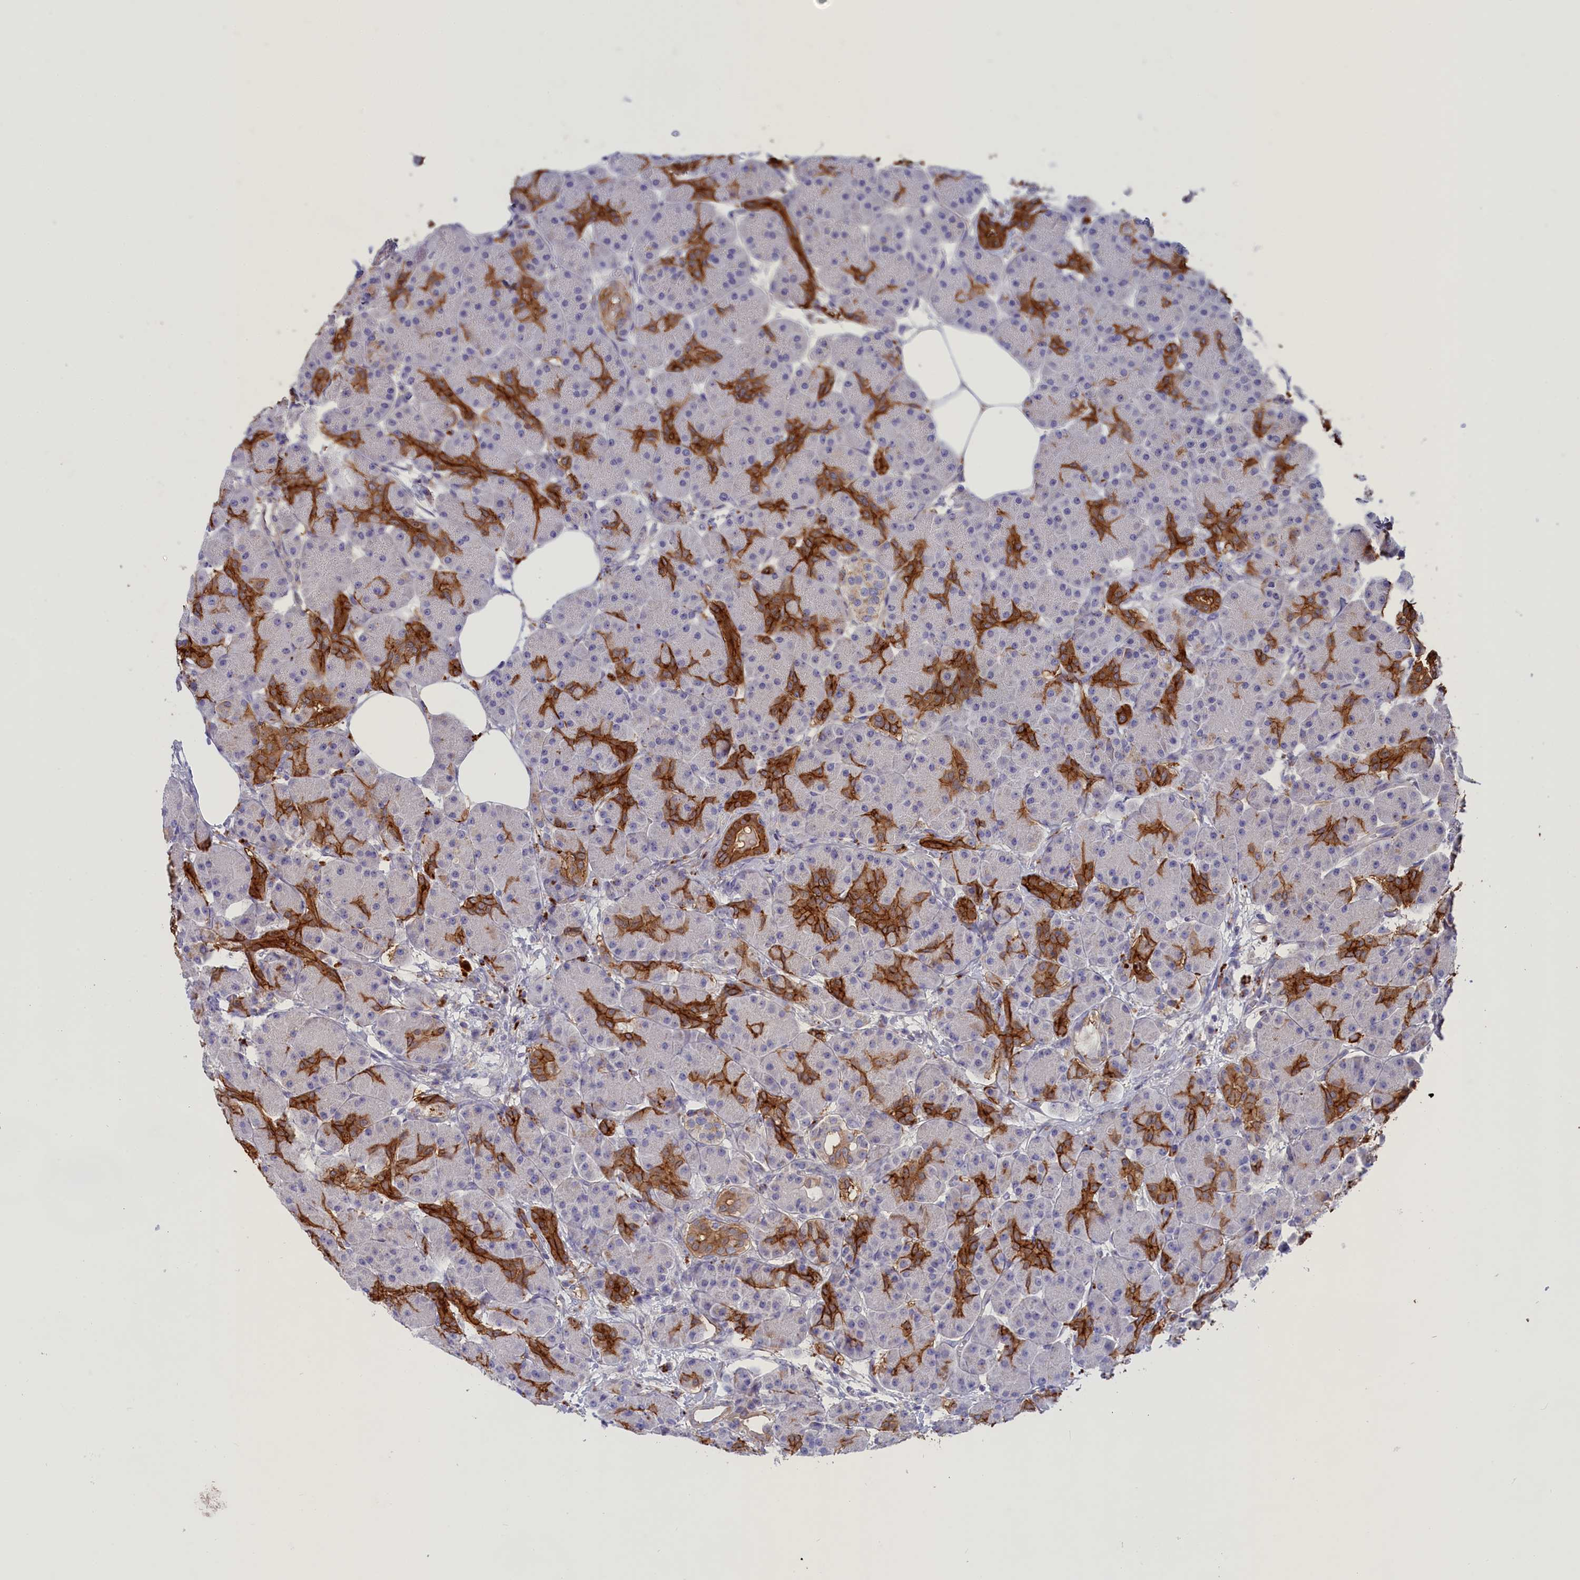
{"staining": {"intensity": "strong", "quantity": "25%-75%", "location": "cytoplasmic/membranous"}, "tissue": "pancreas", "cell_type": "Exocrine glandular cells", "image_type": "normal", "snomed": [{"axis": "morphology", "description": "Normal tissue, NOS"}, {"axis": "topography", "description": "Pancreas"}], "caption": "Exocrine glandular cells demonstrate high levels of strong cytoplasmic/membranous expression in about 25%-75% of cells in normal human pancreas. (brown staining indicates protein expression, while blue staining denotes nuclei).", "gene": "WDR6", "patient": {"sex": "male", "age": 63}}